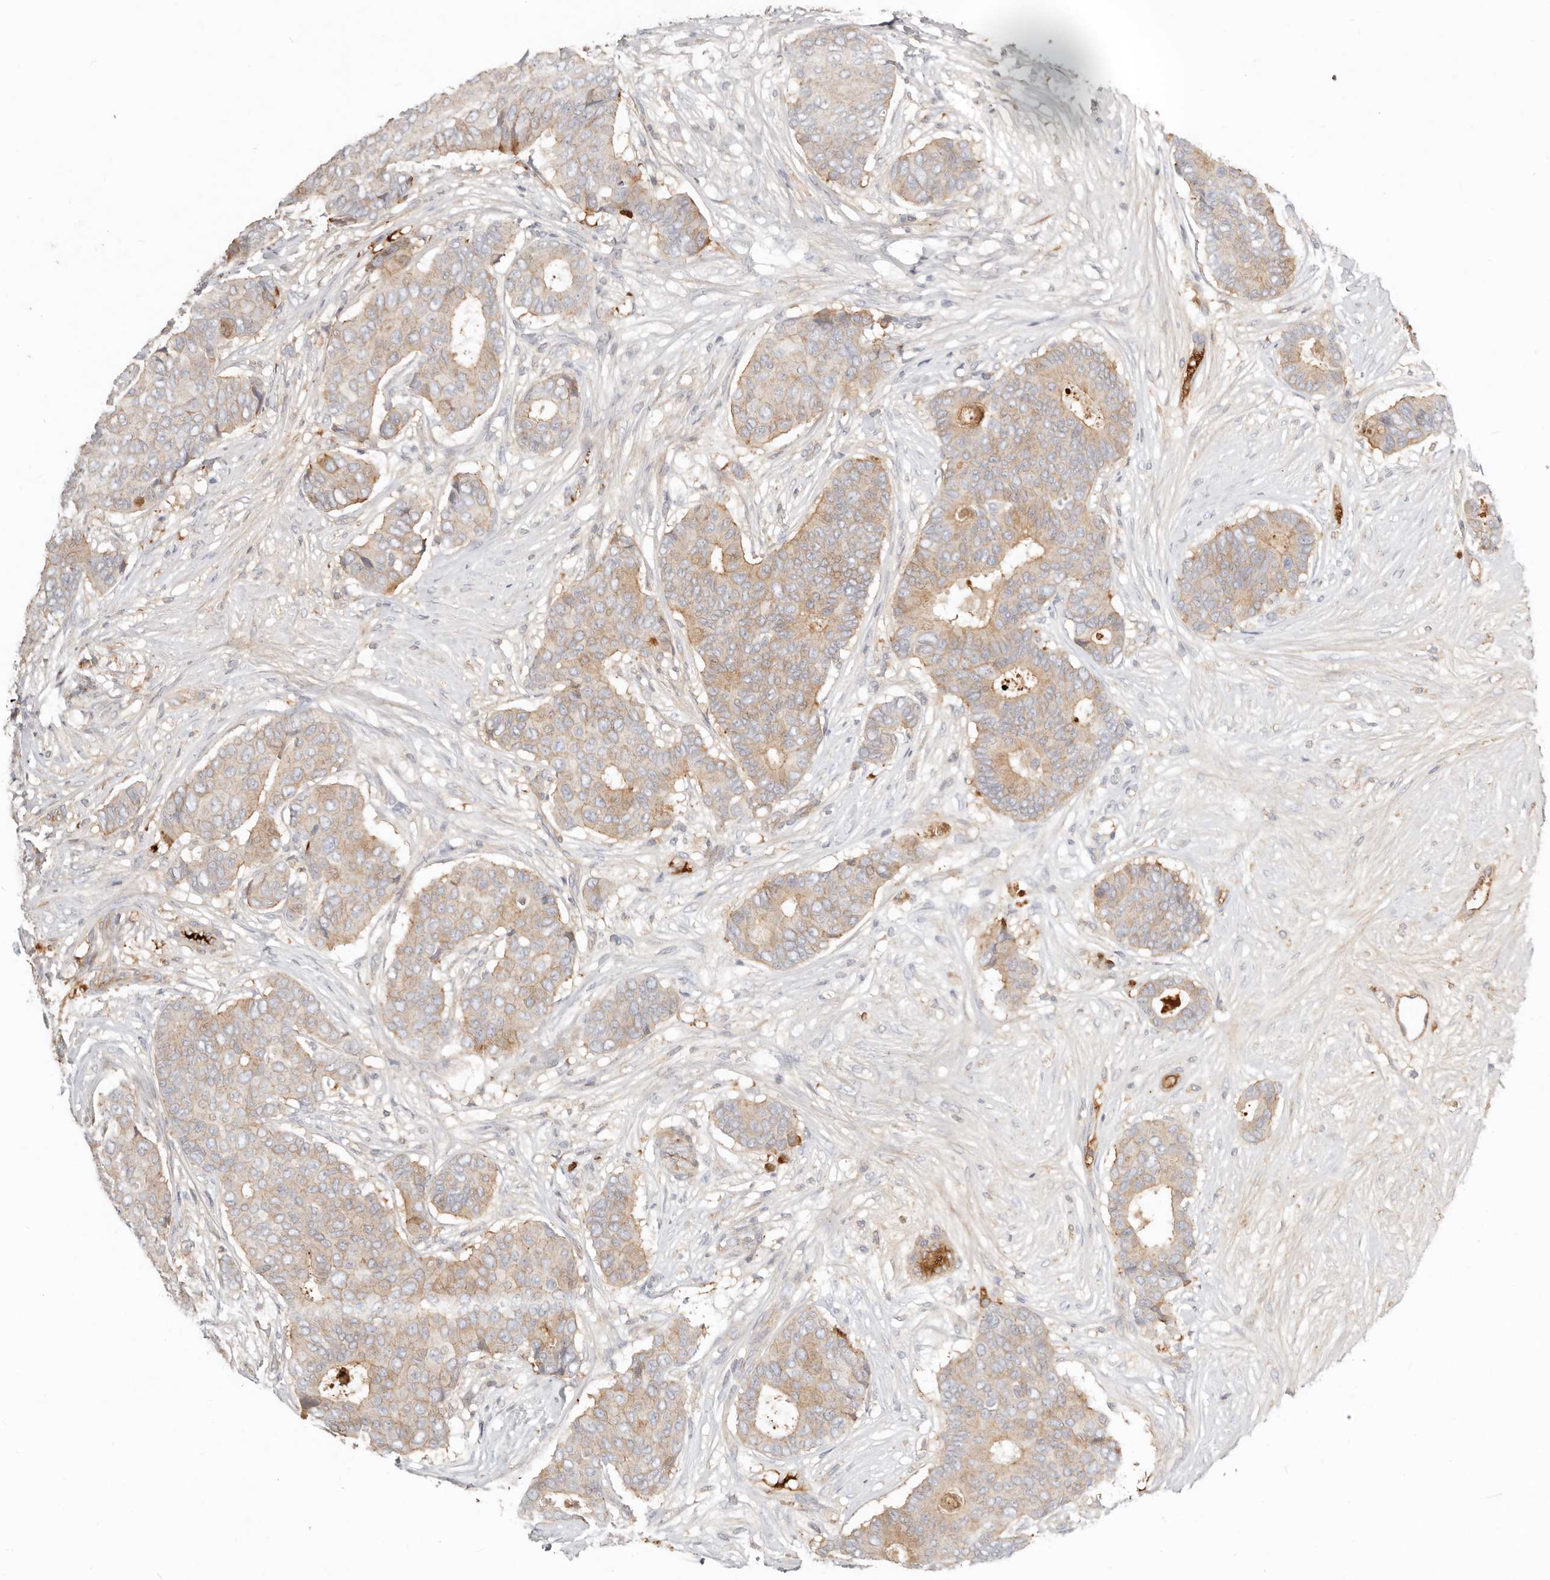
{"staining": {"intensity": "weak", "quantity": ">75%", "location": "cytoplasmic/membranous"}, "tissue": "breast cancer", "cell_type": "Tumor cells", "image_type": "cancer", "snomed": [{"axis": "morphology", "description": "Duct carcinoma"}, {"axis": "topography", "description": "Breast"}], "caption": "A brown stain labels weak cytoplasmic/membranous staining of a protein in infiltrating ductal carcinoma (breast) tumor cells.", "gene": "MTFR2", "patient": {"sex": "female", "age": 75}}